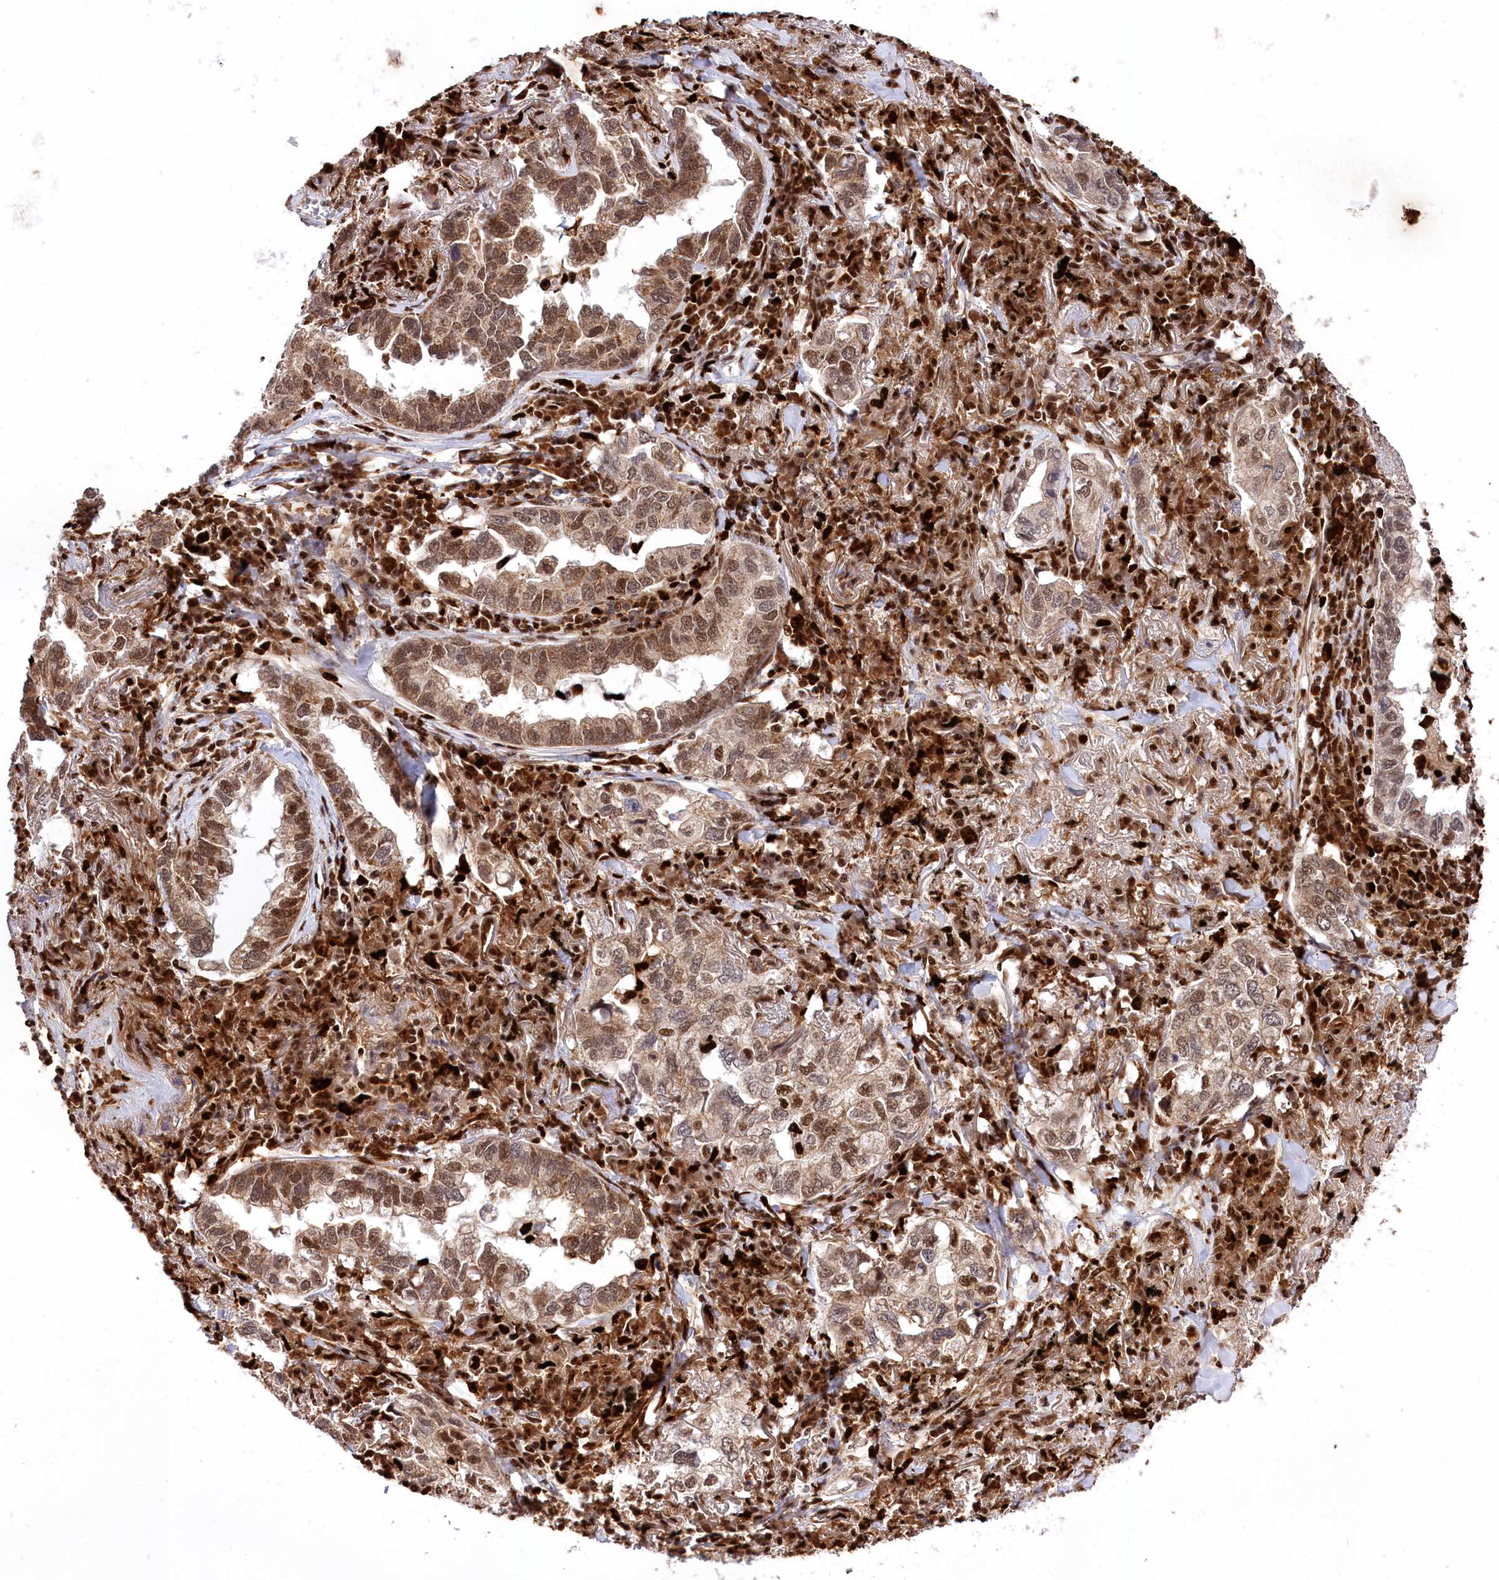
{"staining": {"intensity": "moderate", "quantity": "25%-75%", "location": "cytoplasmic/membranous,nuclear"}, "tissue": "lung cancer", "cell_type": "Tumor cells", "image_type": "cancer", "snomed": [{"axis": "morphology", "description": "Adenocarcinoma, NOS"}, {"axis": "topography", "description": "Lung"}], "caption": "This photomicrograph displays immunohistochemistry staining of human lung cancer, with medium moderate cytoplasmic/membranous and nuclear expression in about 25%-75% of tumor cells.", "gene": "FIGN", "patient": {"sex": "male", "age": 65}}